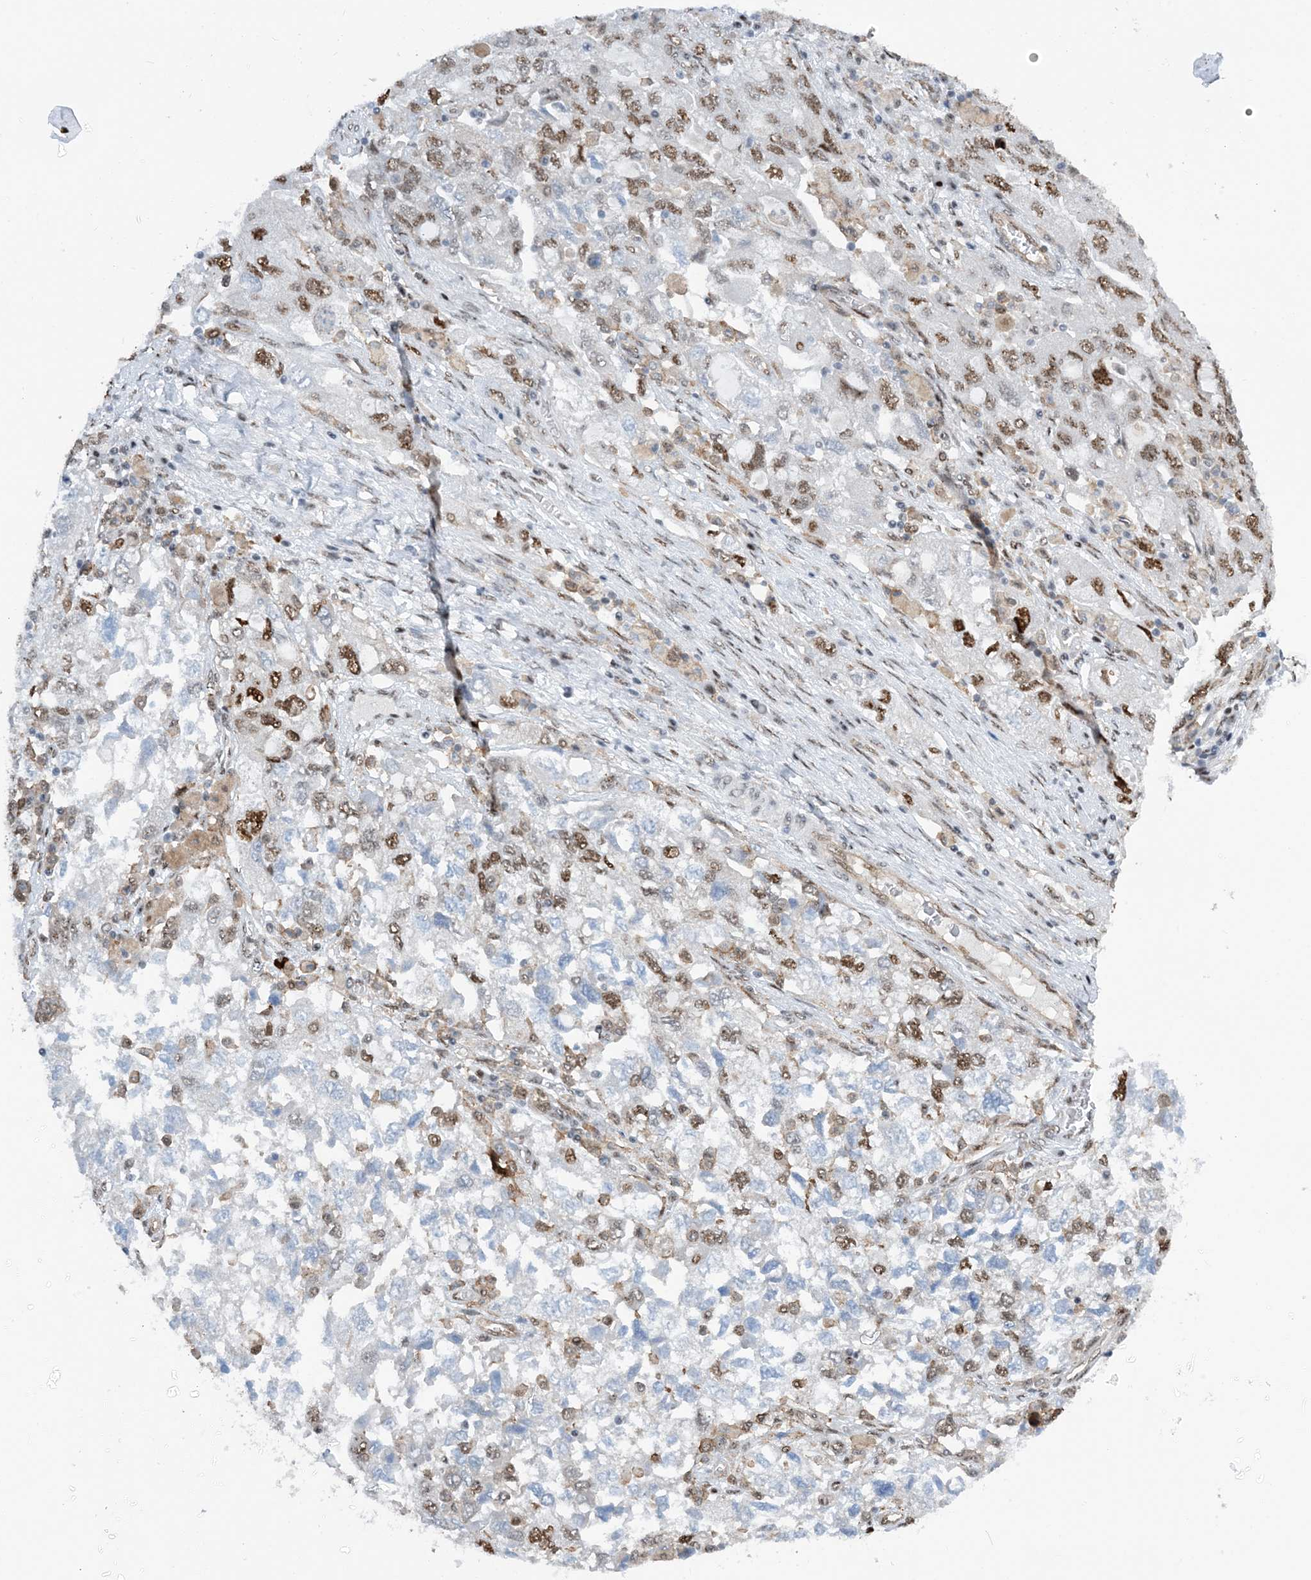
{"staining": {"intensity": "moderate", "quantity": "<25%", "location": "nuclear"}, "tissue": "ovarian cancer", "cell_type": "Tumor cells", "image_type": "cancer", "snomed": [{"axis": "morphology", "description": "Carcinoma, NOS"}, {"axis": "morphology", "description": "Cystadenocarcinoma, serous, NOS"}, {"axis": "topography", "description": "Ovary"}], "caption": "Protein expression by IHC exhibits moderate nuclear staining in approximately <25% of tumor cells in carcinoma (ovarian).", "gene": "HEMK1", "patient": {"sex": "female", "age": 69}}